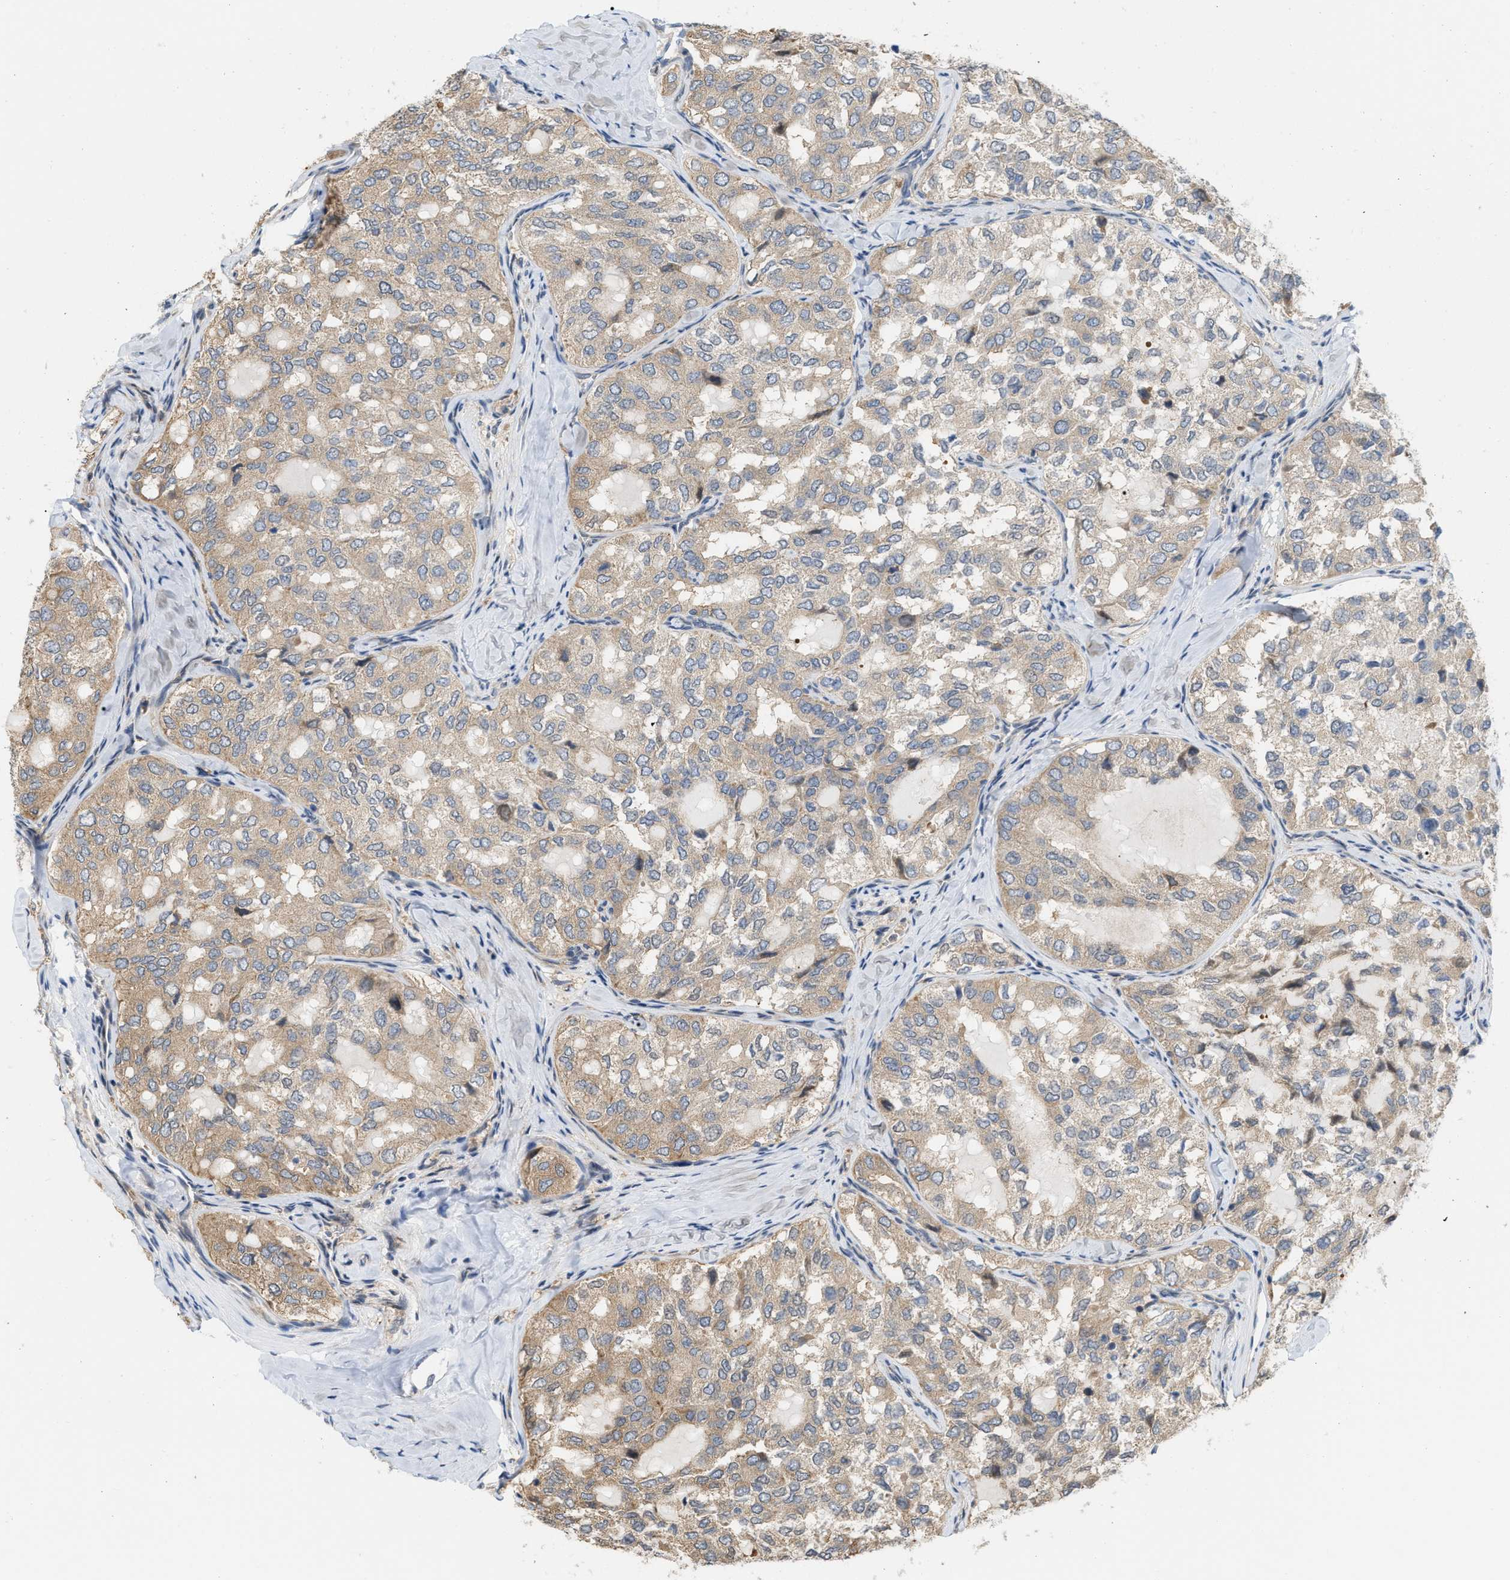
{"staining": {"intensity": "weak", "quantity": ">75%", "location": "cytoplasmic/membranous"}, "tissue": "thyroid cancer", "cell_type": "Tumor cells", "image_type": "cancer", "snomed": [{"axis": "morphology", "description": "Follicular adenoma carcinoma, NOS"}, {"axis": "topography", "description": "Thyroid gland"}], "caption": "Thyroid cancer tissue exhibits weak cytoplasmic/membranous positivity in about >75% of tumor cells", "gene": "CSNK1A1", "patient": {"sex": "male", "age": 75}}